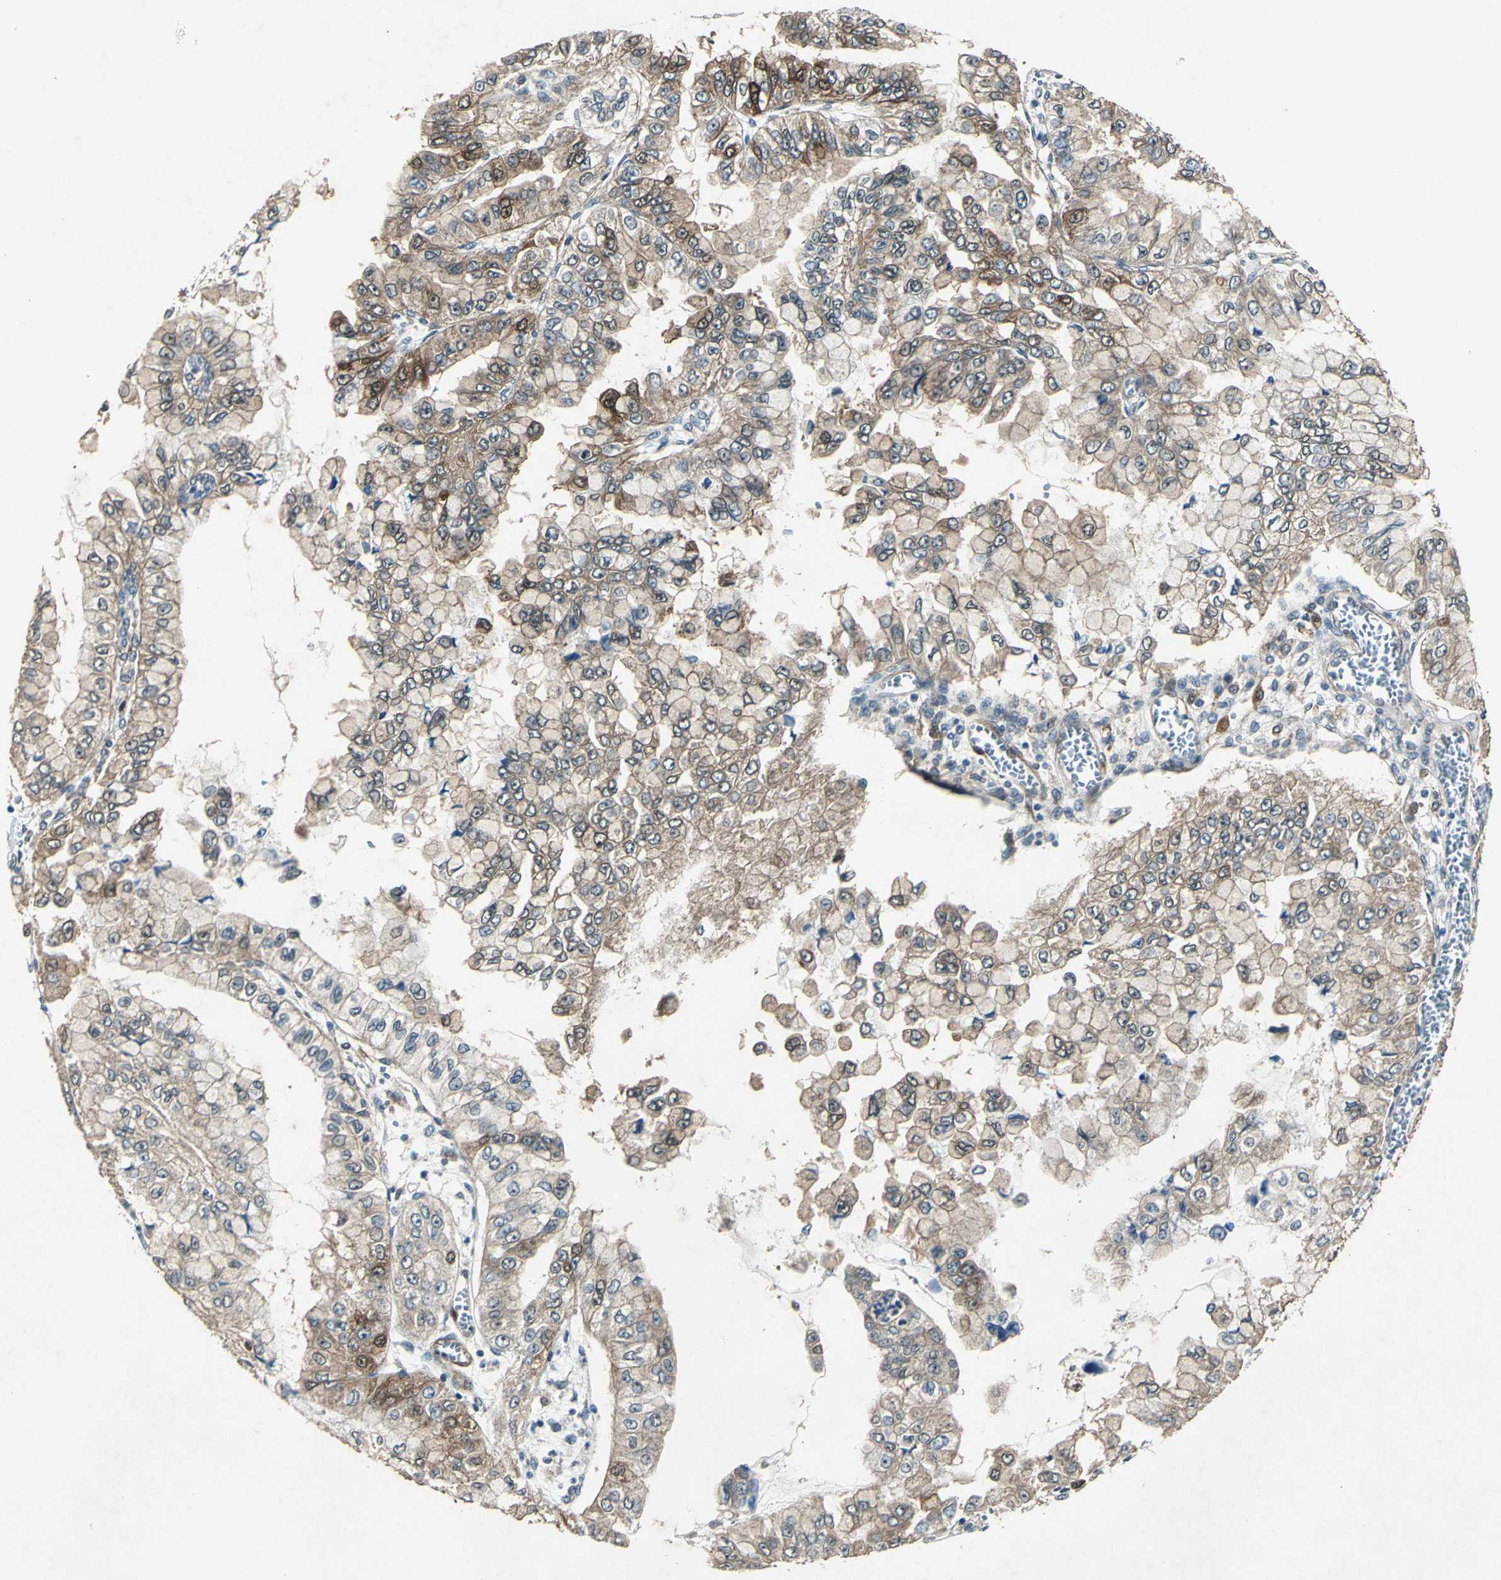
{"staining": {"intensity": "moderate", "quantity": ">75%", "location": "cytoplasmic/membranous,nuclear"}, "tissue": "liver cancer", "cell_type": "Tumor cells", "image_type": "cancer", "snomed": [{"axis": "morphology", "description": "Cholangiocarcinoma"}, {"axis": "topography", "description": "Liver"}], "caption": "Cholangiocarcinoma (liver) tissue exhibits moderate cytoplasmic/membranous and nuclear staining in about >75% of tumor cells", "gene": "RRM2B", "patient": {"sex": "female", "age": 79}}